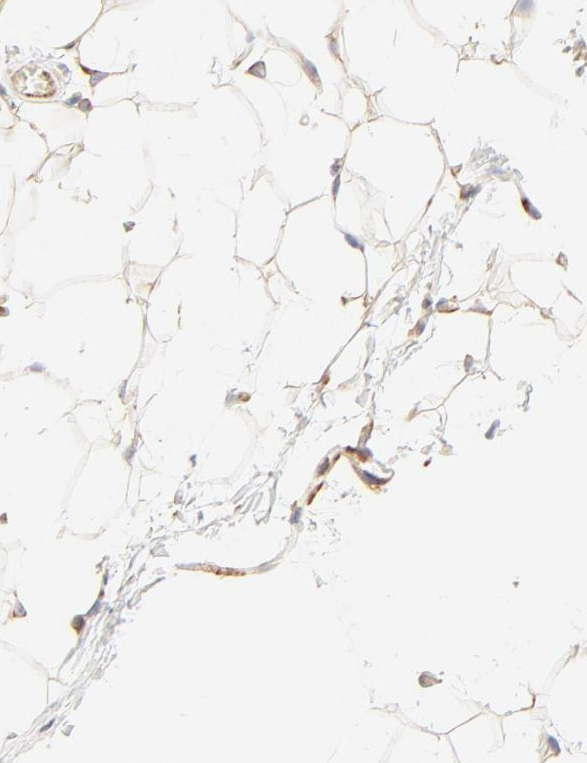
{"staining": {"intensity": "weak", "quantity": ">75%", "location": "cytoplasmic/membranous"}, "tissue": "adipose tissue", "cell_type": "Adipocytes", "image_type": "normal", "snomed": [{"axis": "morphology", "description": "Normal tissue, NOS"}, {"axis": "topography", "description": "Soft tissue"}], "caption": "Protein analysis of normal adipose tissue shows weak cytoplasmic/membranous staining in about >75% of adipocytes. The protein is stained brown, and the nuclei are stained in blue (DAB IHC with brightfield microscopy, high magnification).", "gene": "RPS20", "patient": {"sex": "male", "age": 26}}